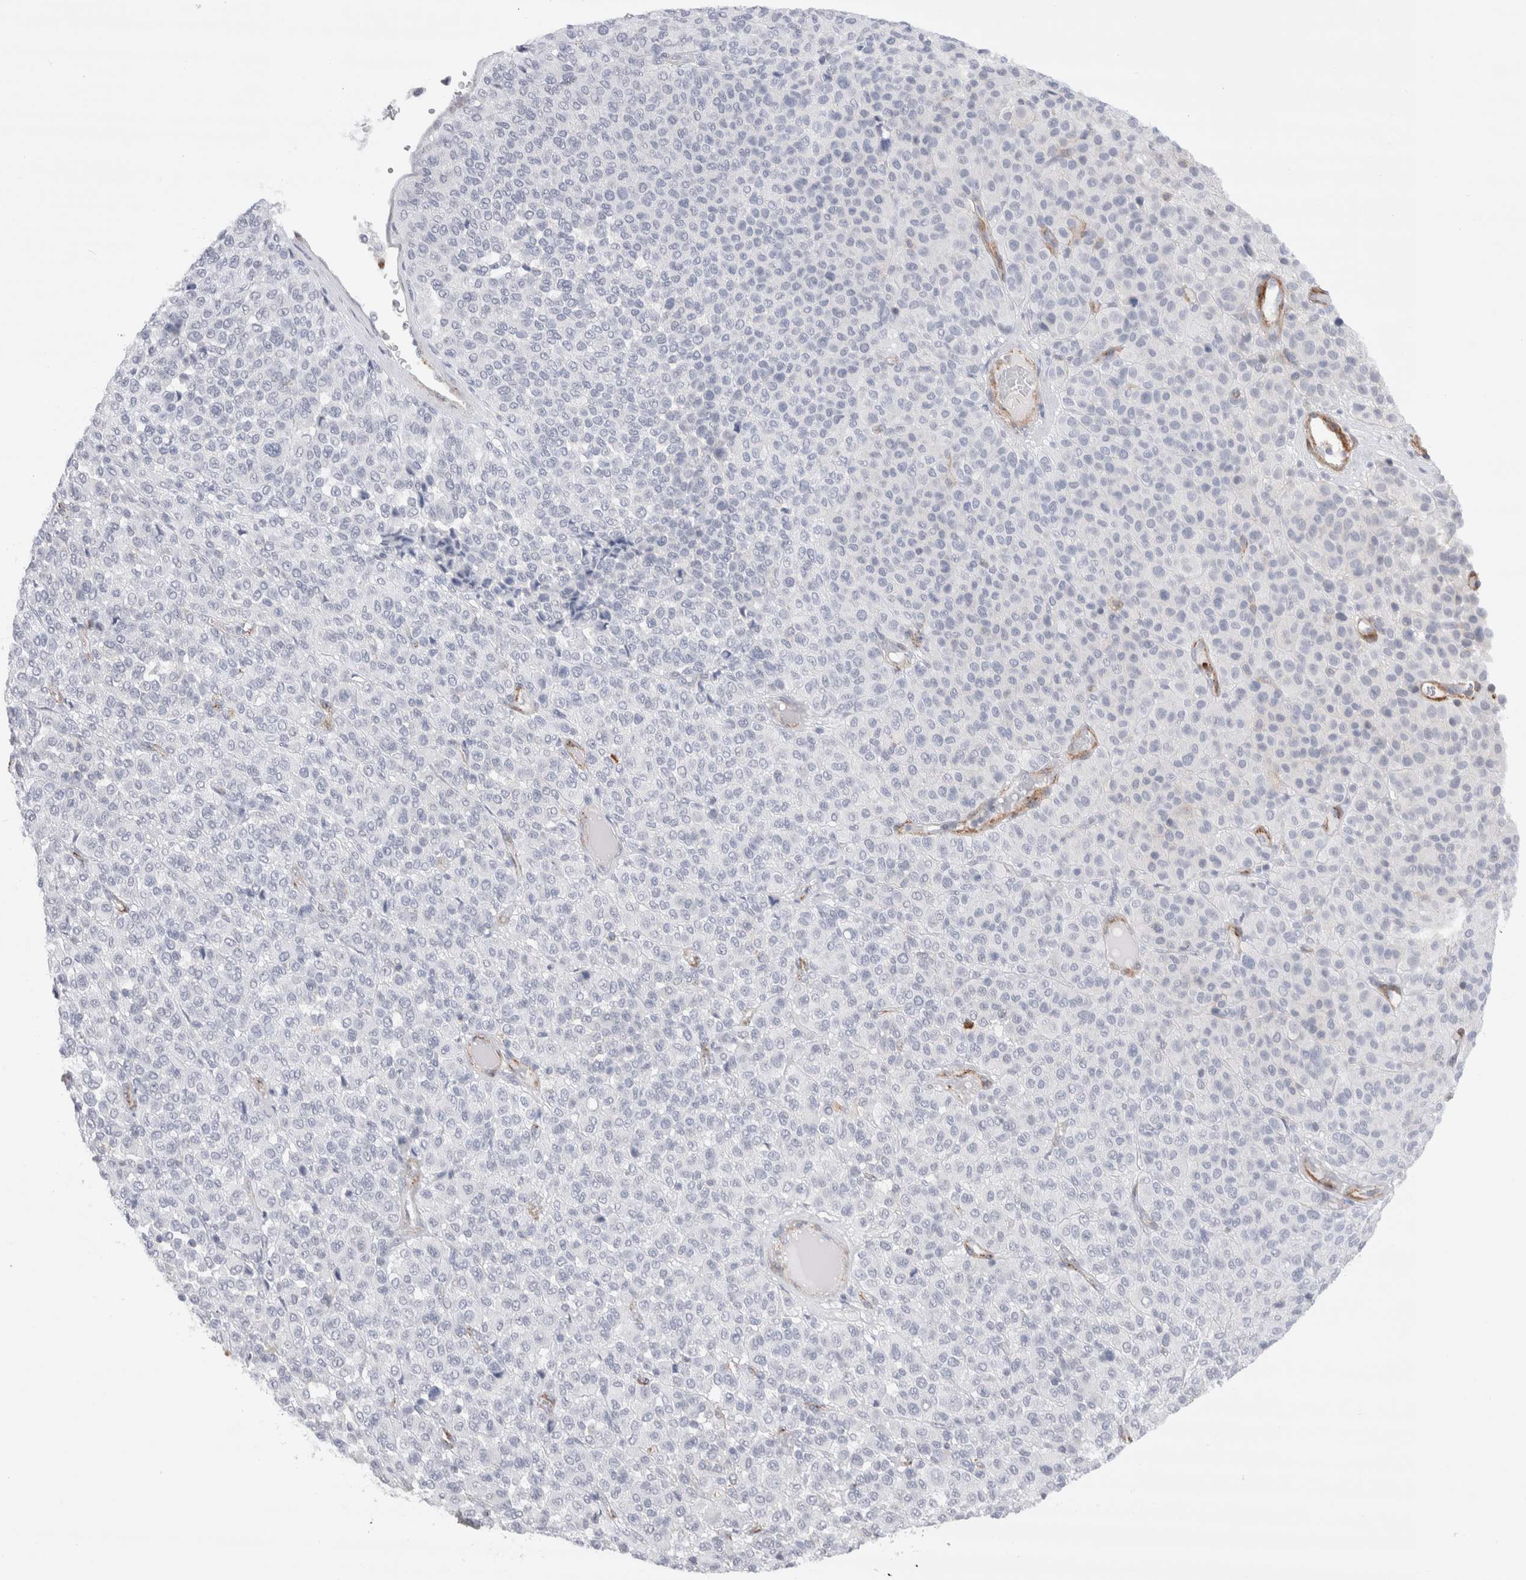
{"staining": {"intensity": "negative", "quantity": "none", "location": "none"}, "tissue": "melanoma", "cell_type": "Tumor cells", "image_type": "cancer", "snomed": [{"axis": "morphology", "description": "Malignant melanoma, Metastatic site"}, {"axis": "topography", "description": "Pancreas"}], "caption": "Immunohistochemistry (IHC) of malignant melanoma (metastatic site) demonstrates no positivity in tumor cells.", "gene": "SEPTIN4", "patient": {"sex": "female", "age": 30}}